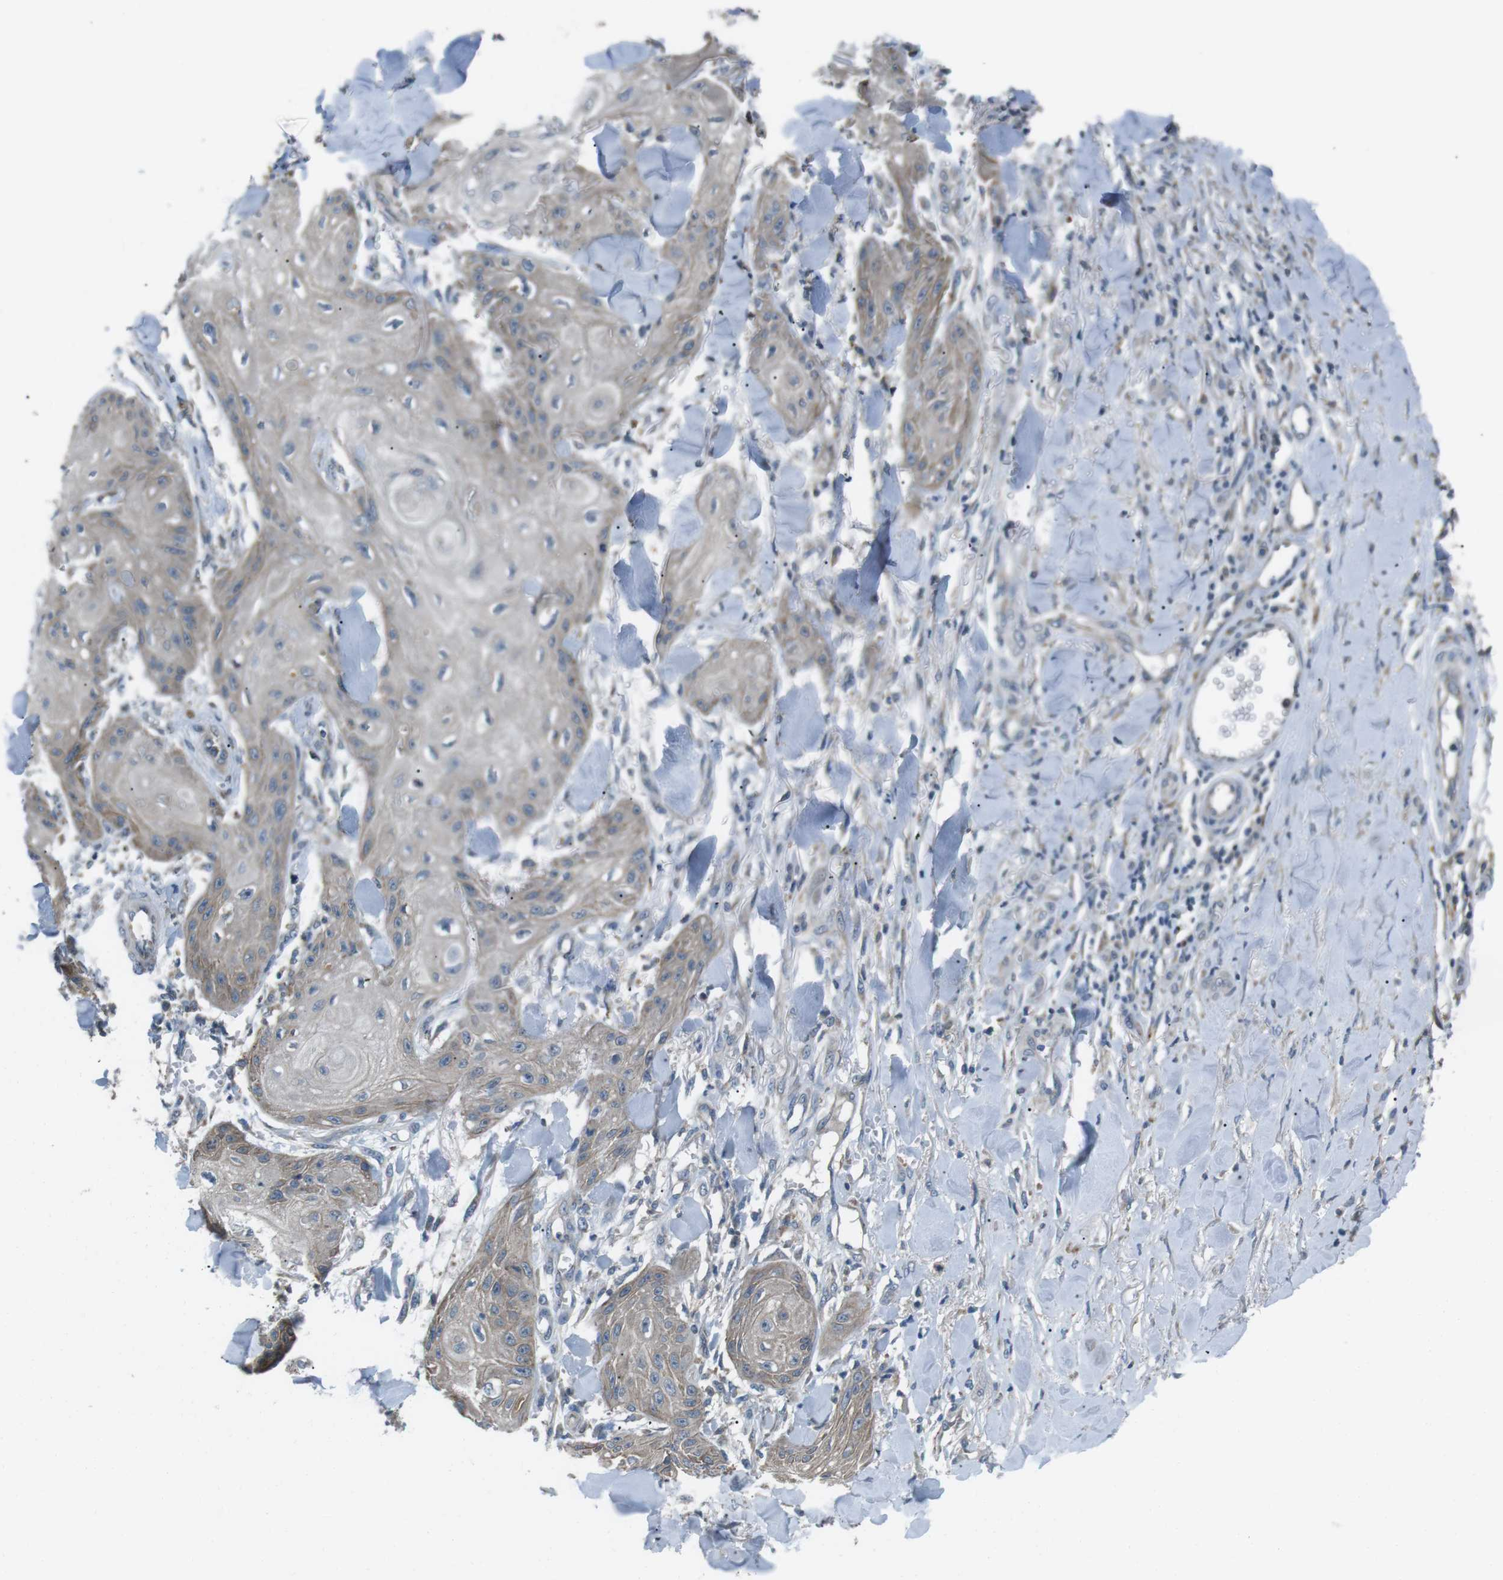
{"staining": {"intensity": "weak", "quantity": "25%-75%", "location": "cytoplasmic/membranous"}, "tissue": "skin cancer", "cell_type": "Tumor cells", "image_type": "cancer", "snomed": [{"axis": "morphology", "description": "Squamous cell carcinoma, NOS"}, {"axis": "topography", "description": "Skin"}], "caption": "Immunohistochemical staining of skin cancer (squamous cell carcinoma) reveals weak cytoplasmic/membranous protein positivity in approximately 25%-75% of tumor cells.", "gene": "FAM3B", "patient": {"sex": "male", "age": 74}}